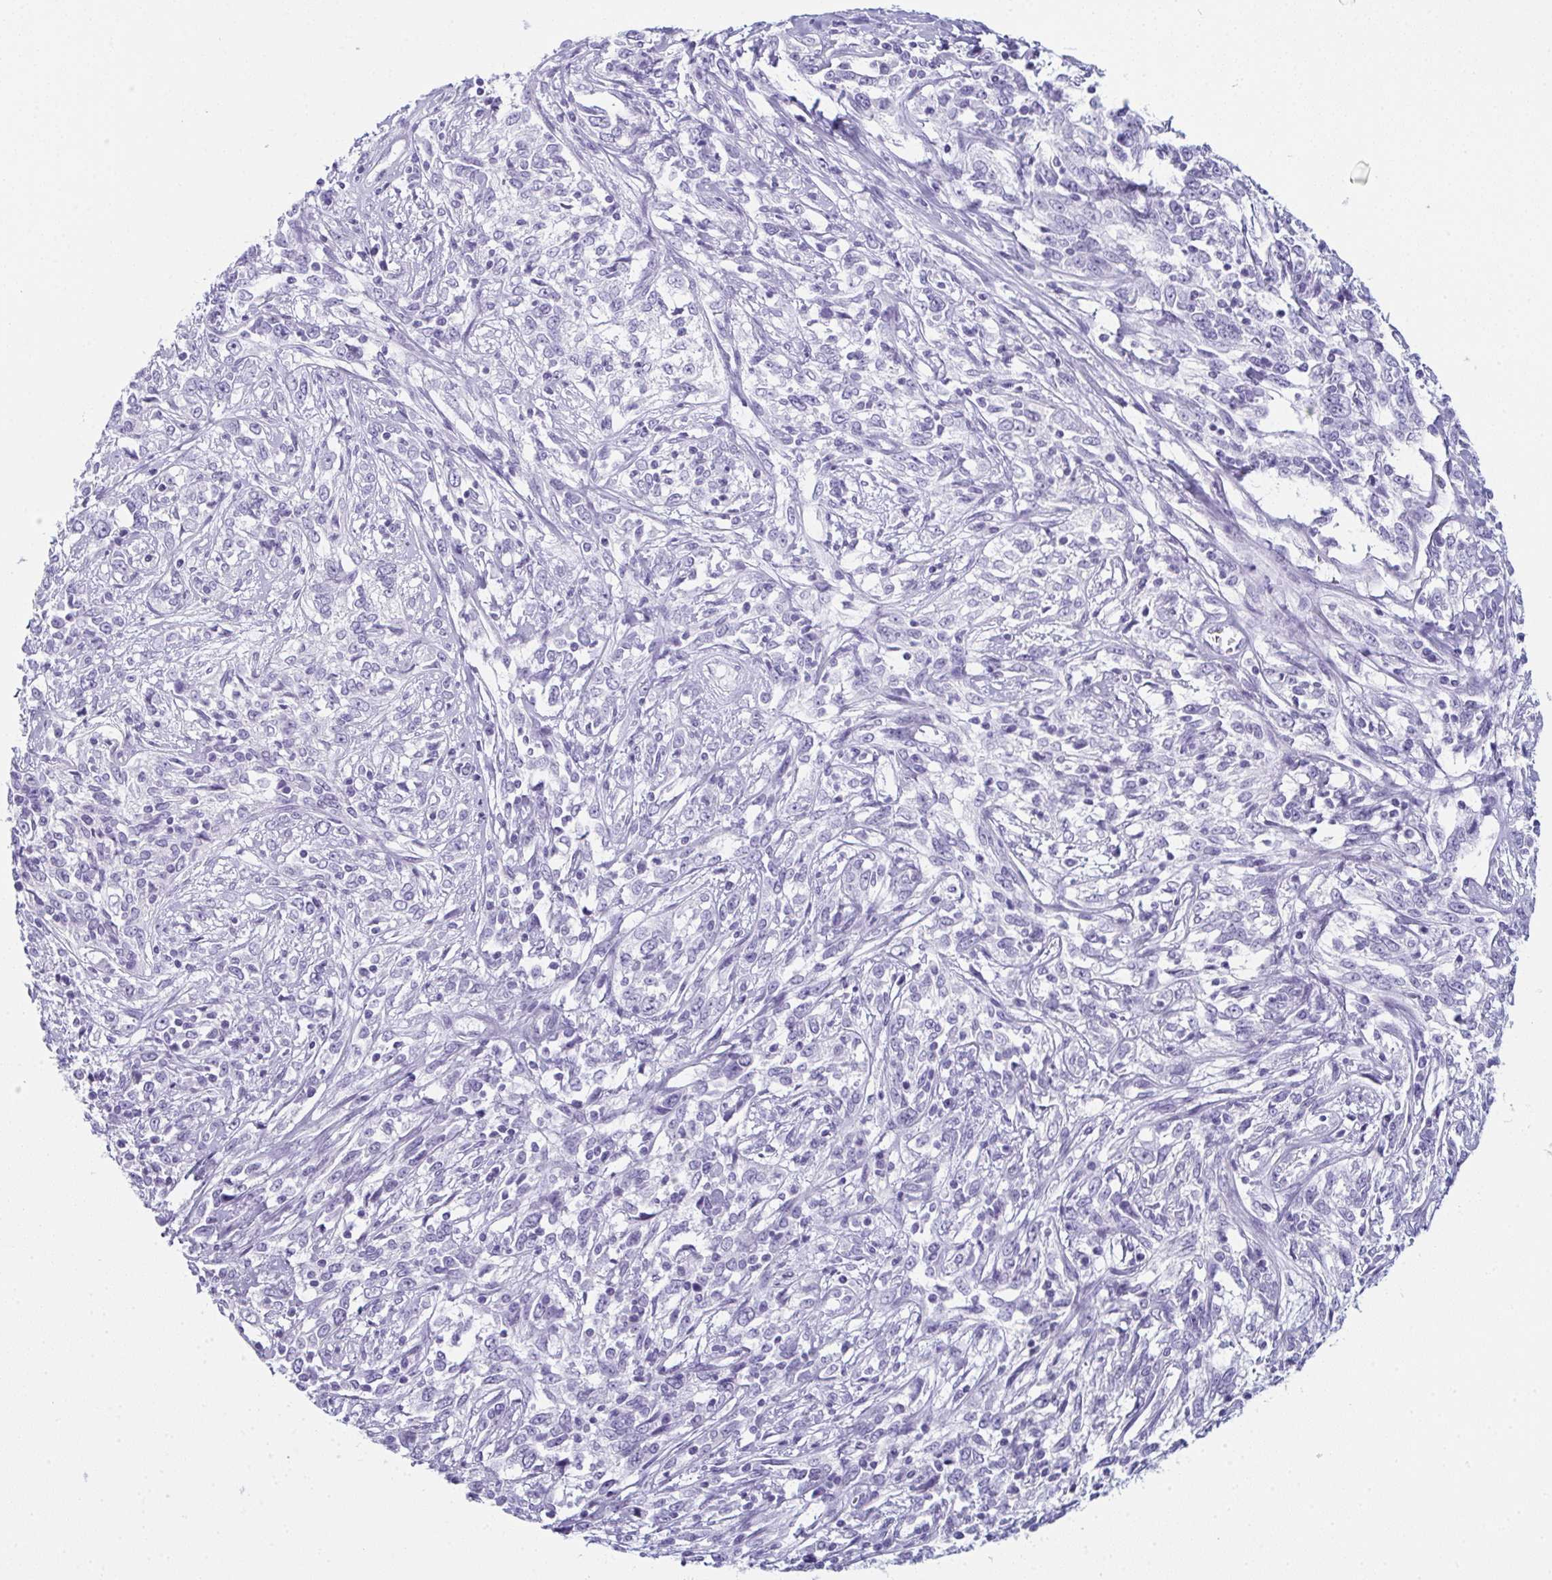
{"staining": {"intensity": "negative", "quantity": "none", "location": "none"}, "tissue": "cervical cancer", "cell_type": "Tumor cells", "image_type": "cancer", "snomed": [{"axis": "morphology", "description": "Adenocarcinoma, NOS"}, {"axis": "topography", "description": "Cervix"}], "caption": "IHC micrograph of cervical cancer stained for a protein (brown), which exhibits no expression in tumor cells.", "gene": "ENKUR", "patient": {"sex": "female", "age": 40}}